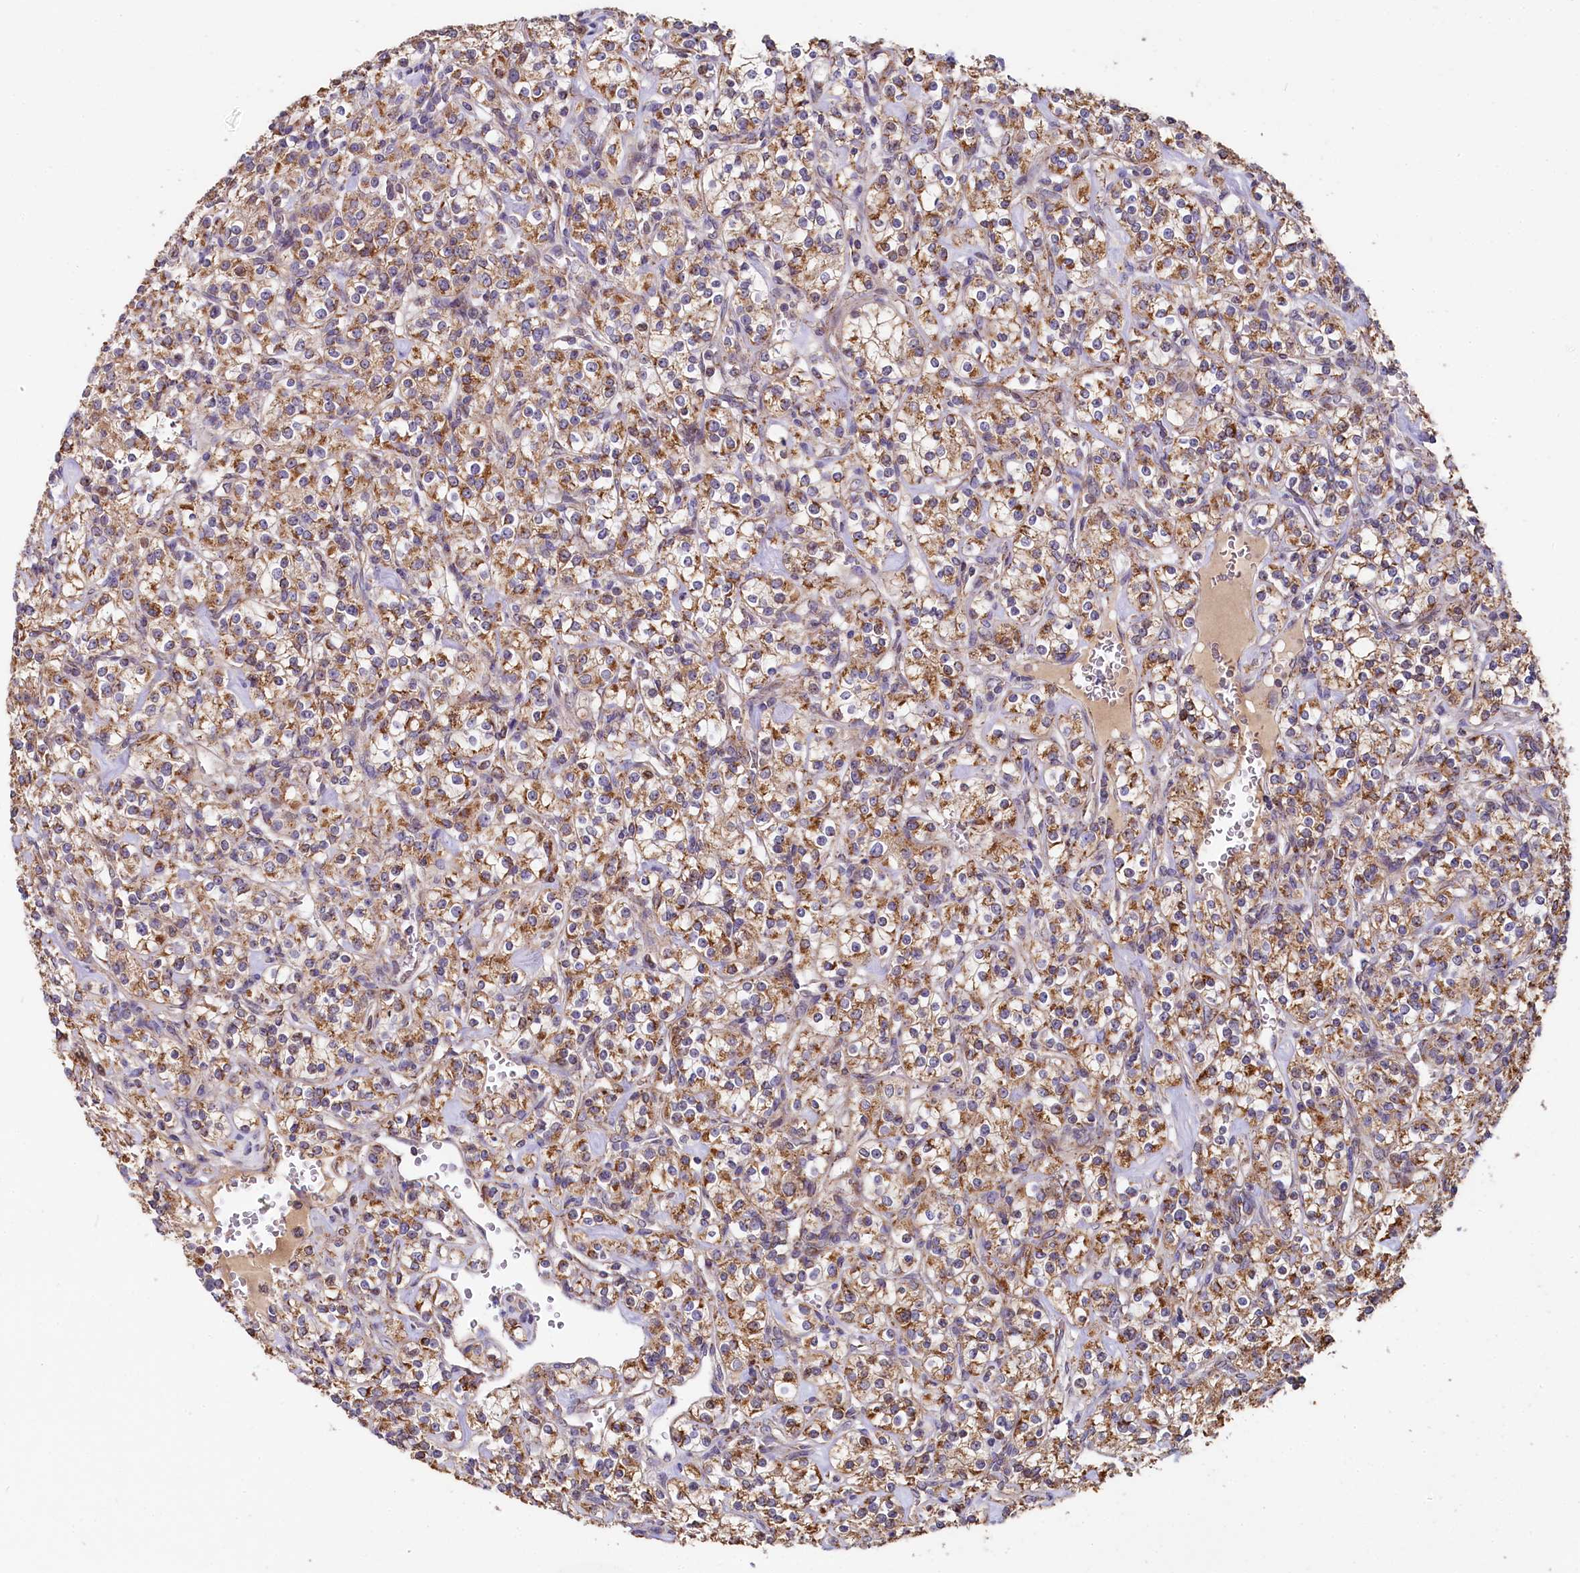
{"staining": {"intensity": "moderate", "quantity": ">75%", "location": "cytoplasmic/membranous"}, "tissue": "renal cancer", "cell_type": "Tumor cells", "image_type": "cancer", "snomed": [{"axis": "morphology", "description": "Adenocarcinoma, NOS"}, {"axis": "topography", "description": "Kidney"}], "caption": "The histopathology image shows staining of renal cancer, revealing moderate cytoplasmic/membranous protein expression (brown color) within tumor cells. Nuclei are stained in blue.", "gene": "SPRYD3", "patient": {"sex": "male", "age": 77}}